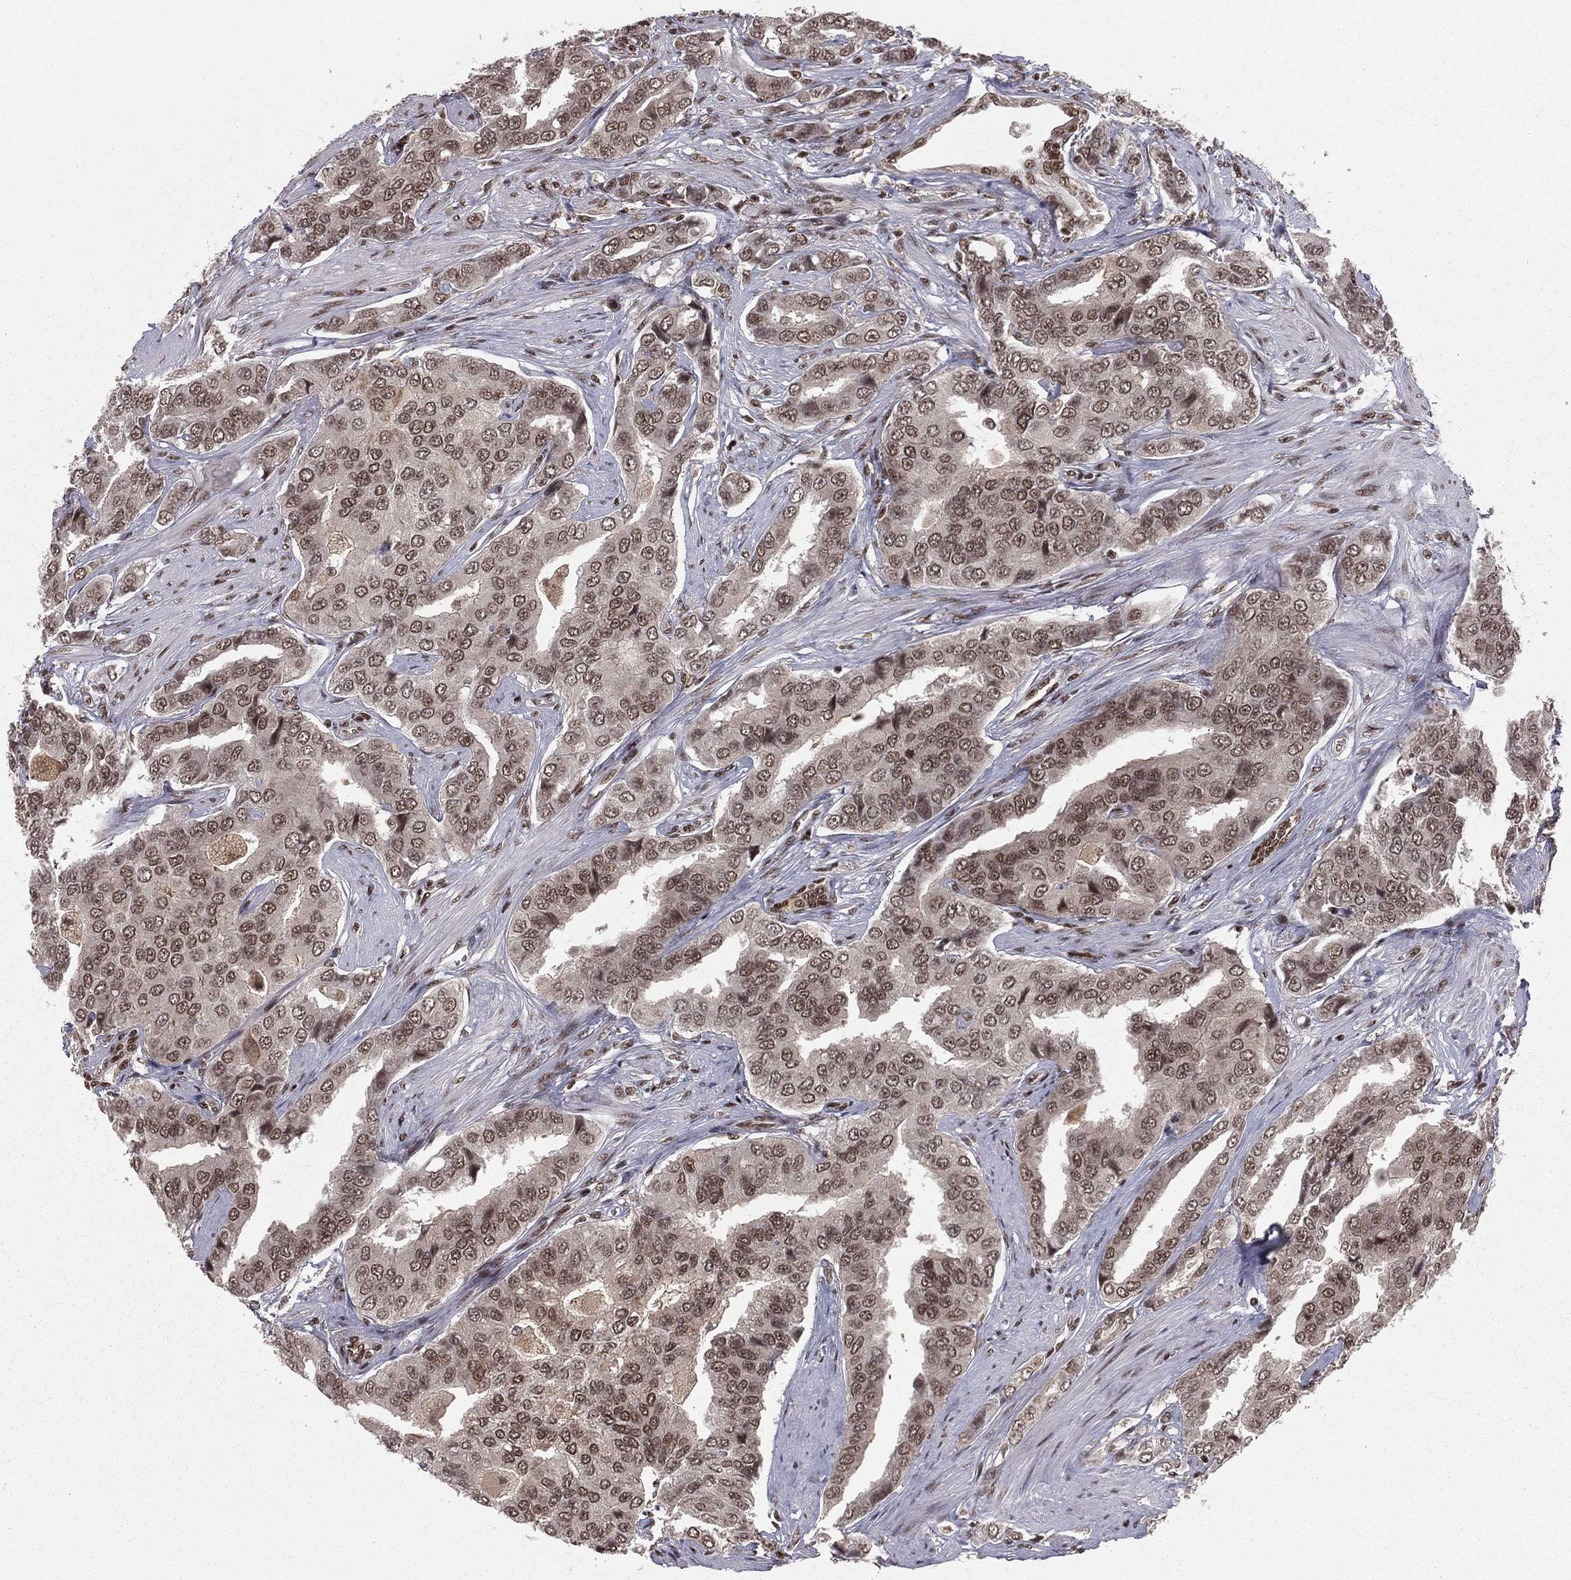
{"staining": {"intensity": "moderate", "quantity": "<25%", "location": "nuclear"}, "tissue": "prostate cancer", "cell_type": "Tumor cells", "image_type": "cancer", "snomed": [{"axis": "morphology", "description": "Adenocarcinoma, NOS"}, {"axis": "topography", "description": "Prostate and seminal vesicle, NOS"}, {"axis": "topography", "description": "Prostate"}], "caption": "Protein staining of adenocarcinoma (prostate) tissue demonstrates moderate nuclear positivity in approximately <25% of tumor cells.", "gene": "NFYB", "patient": {"sex": "male", "age": 69}}